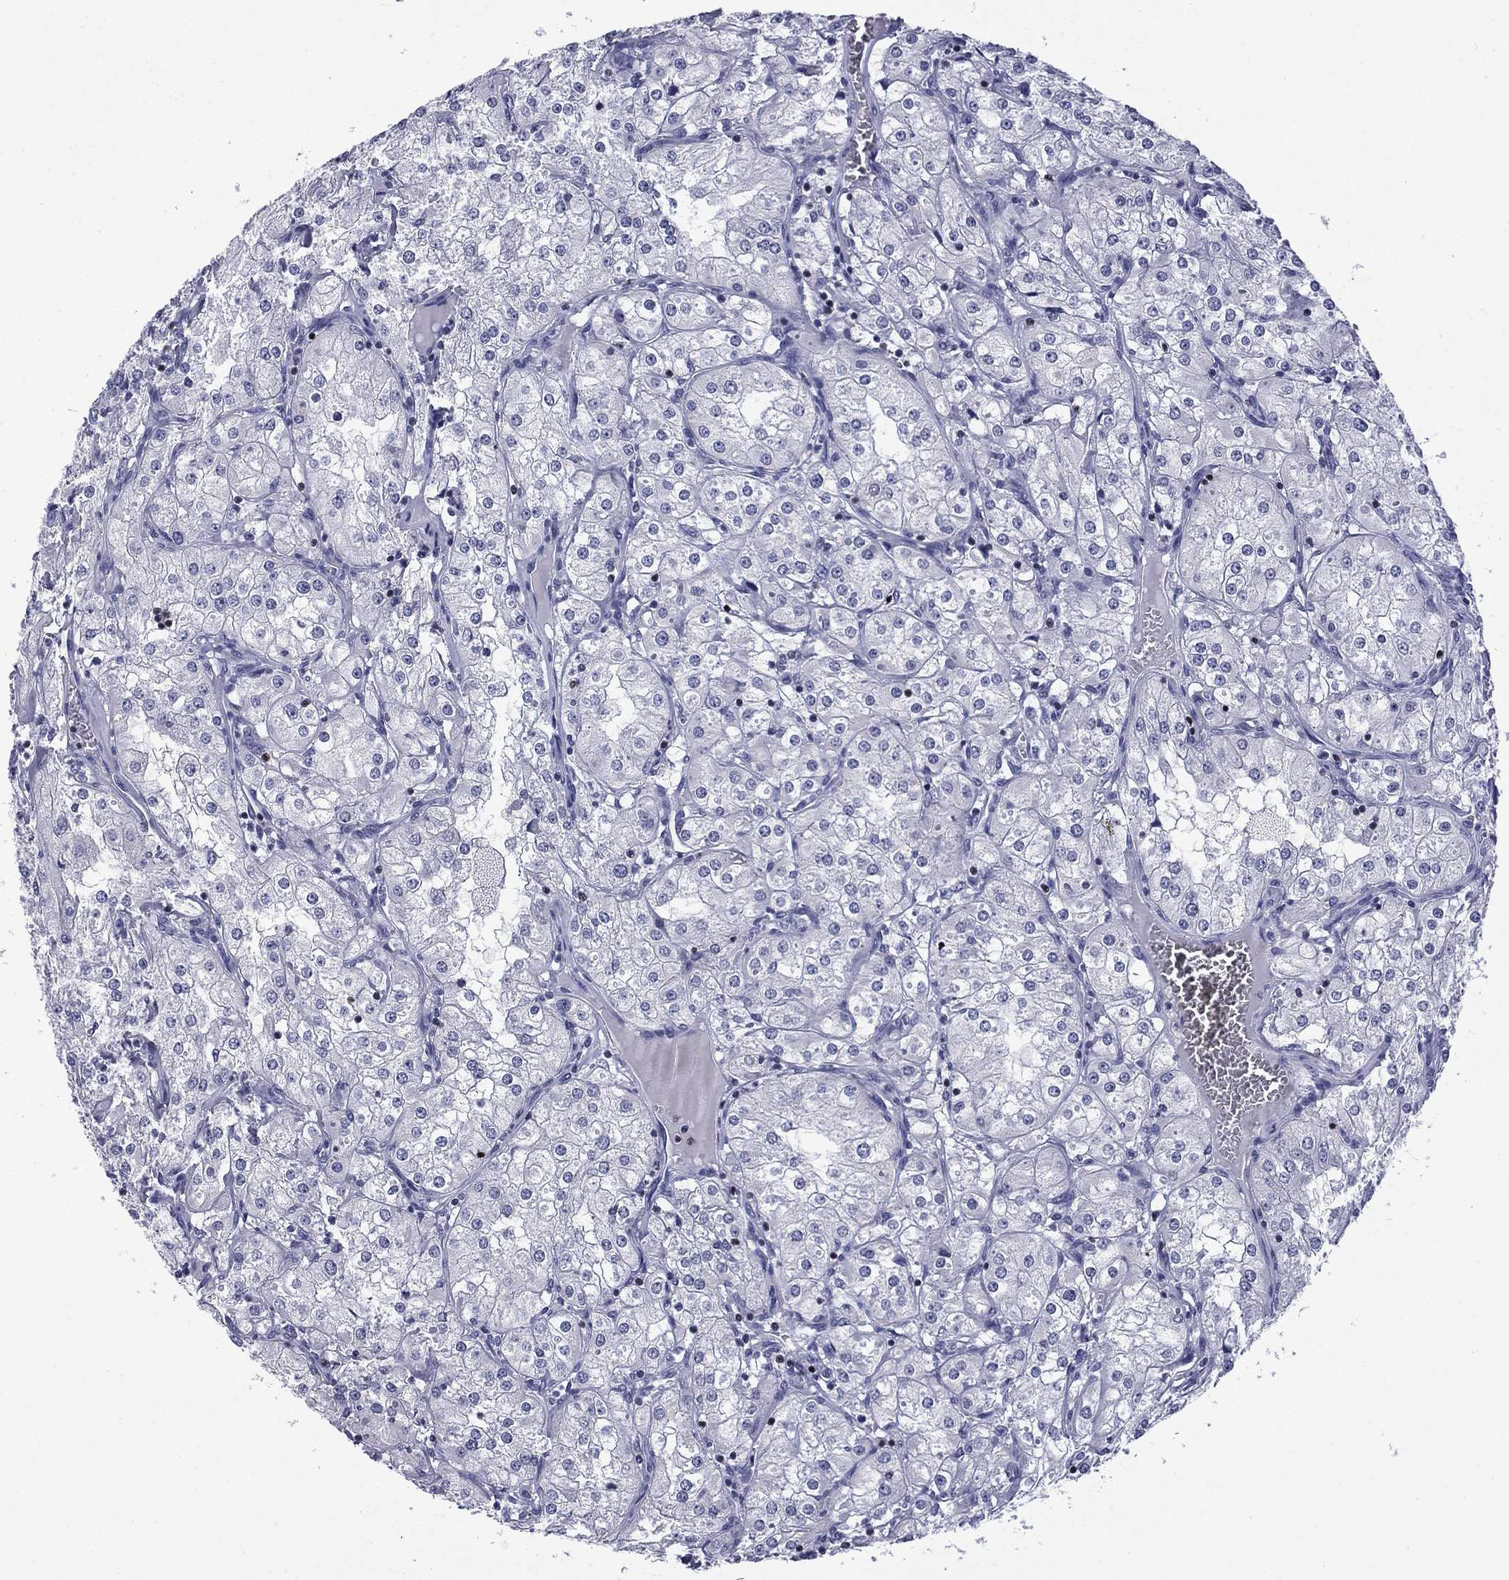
{"staining": {"intensity": "negative", "quantity": "none", "location": "none"}, "tissue": "renal cancer", "cell_type": "Tumor cells", "image_type": "cancer", "snomed": [{"axis": "morphology", "description": "Adenocarcinoma, NOS"}, {"axis": "topography", "description": "Kidney"}], "caption": "A high-resolution image shows immunohistochemistry staining of renal adenocarcinoma, which demonstrates no significant expression in tumor cells.", "gene": "IKZF3", "patient": {"sex": "male", "age": 77}}